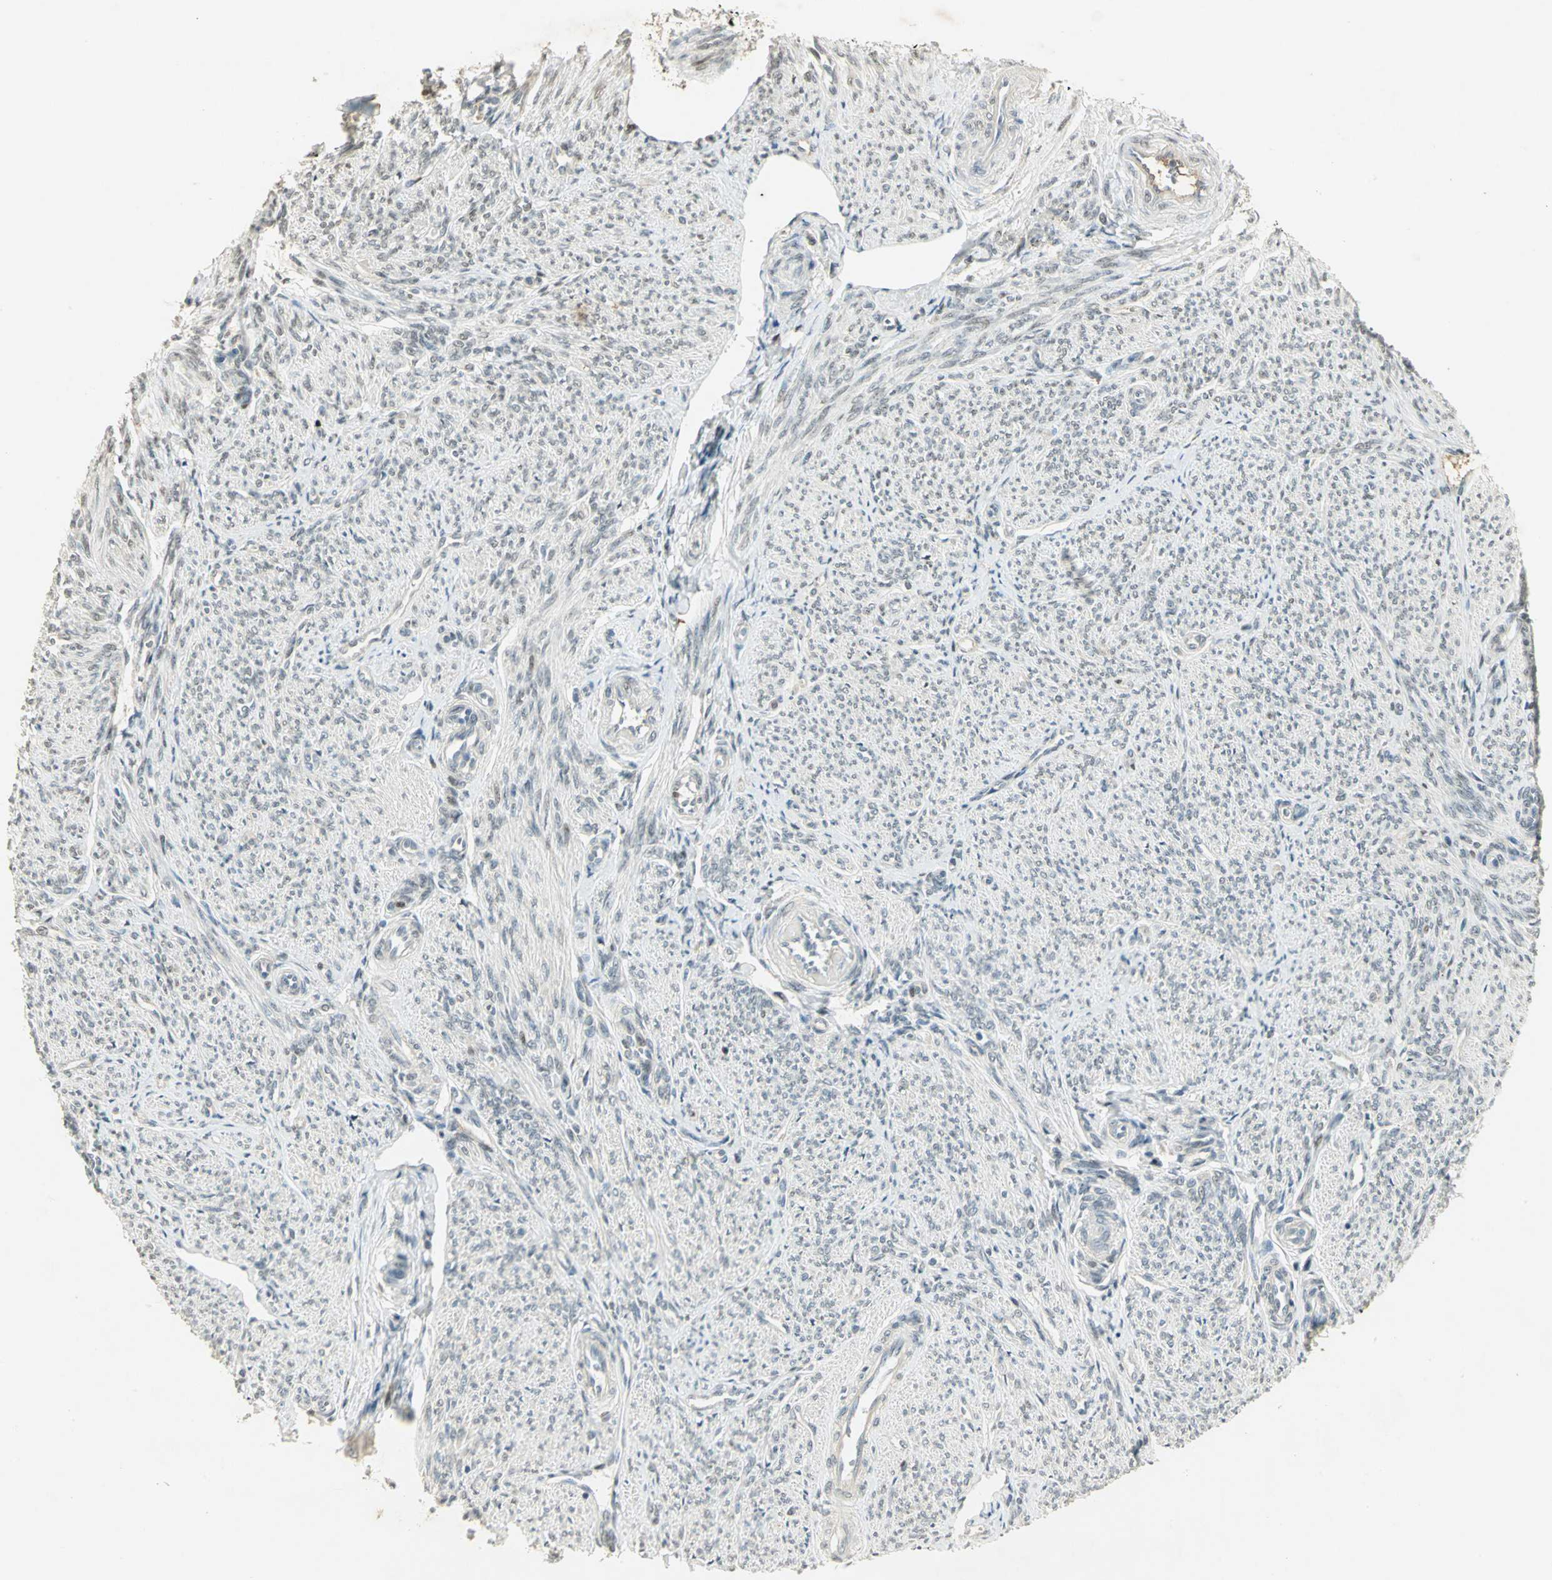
{"staining": {"intensity": "weak", "quantity": "<25%", "location": "cytoplasmic/membranous"}, "tissue": "smooth muscle", "cell_type": "Smooth muscle cells", "image_type": "normal", "snomed": [{"axis": "morphology", "description": "Normal tissue, NOS"}, {"axis": "topography", "description": "Smooth muscle"}], "caption": "Immunohistochemistry (IHC) of normal human smooth muscle displays no staining in smooth muscle cells.", "gene": "AK6", "patient": {"sex": "female", "age": 65}}